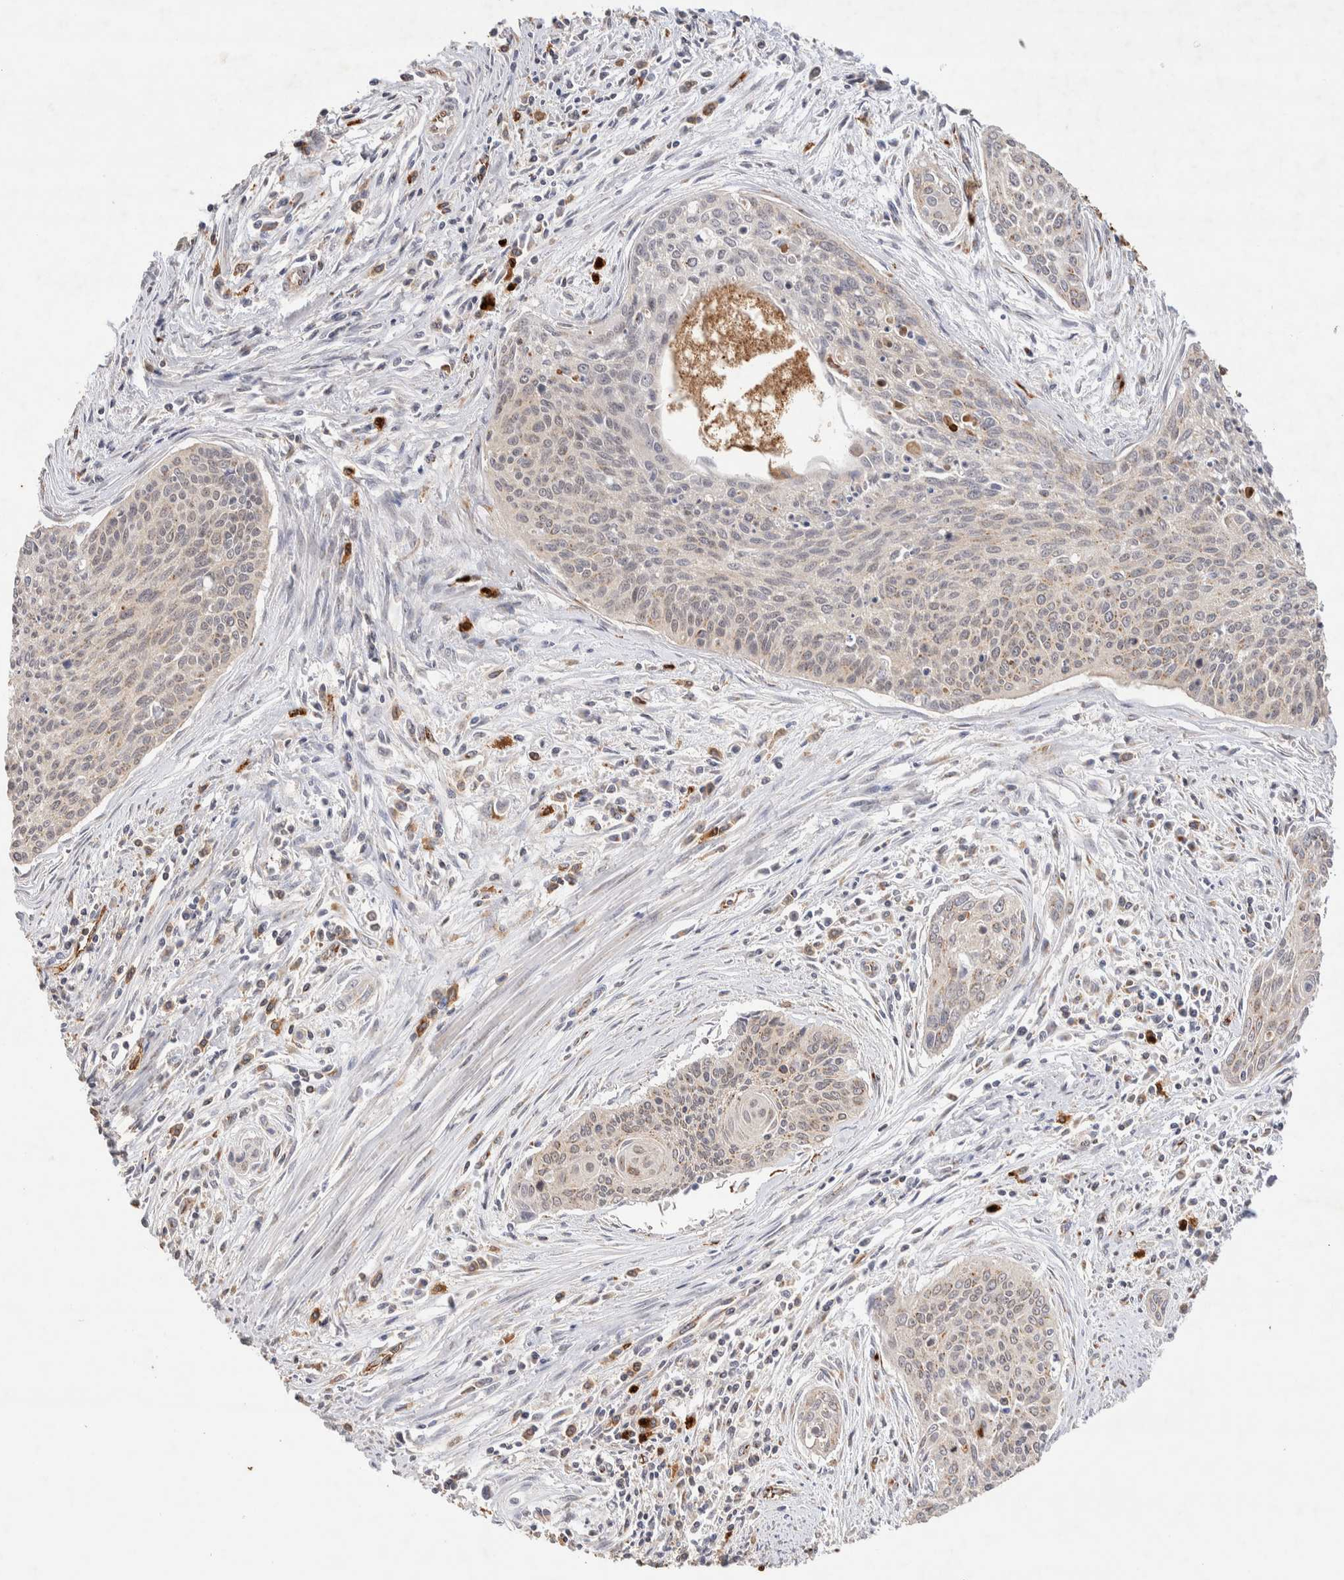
{"staining": {"intensity": "negative", "quantity": "none", "location": "none"}, "tissue": "cervical cancer", "cell_type": "Tumor cells", "image_type": "cancer", "snomed": [{"axis": "morphology", "description": "Squamous cell carcinoma, NOS"}, {"axis": "topography", "description": "Cervix"}], "caption": "There is no significant staining in tumor cells of cervical squamous cell carcinoma.", "gene": "NSMAF", "patient": {"sex": "female", "age": 55}}